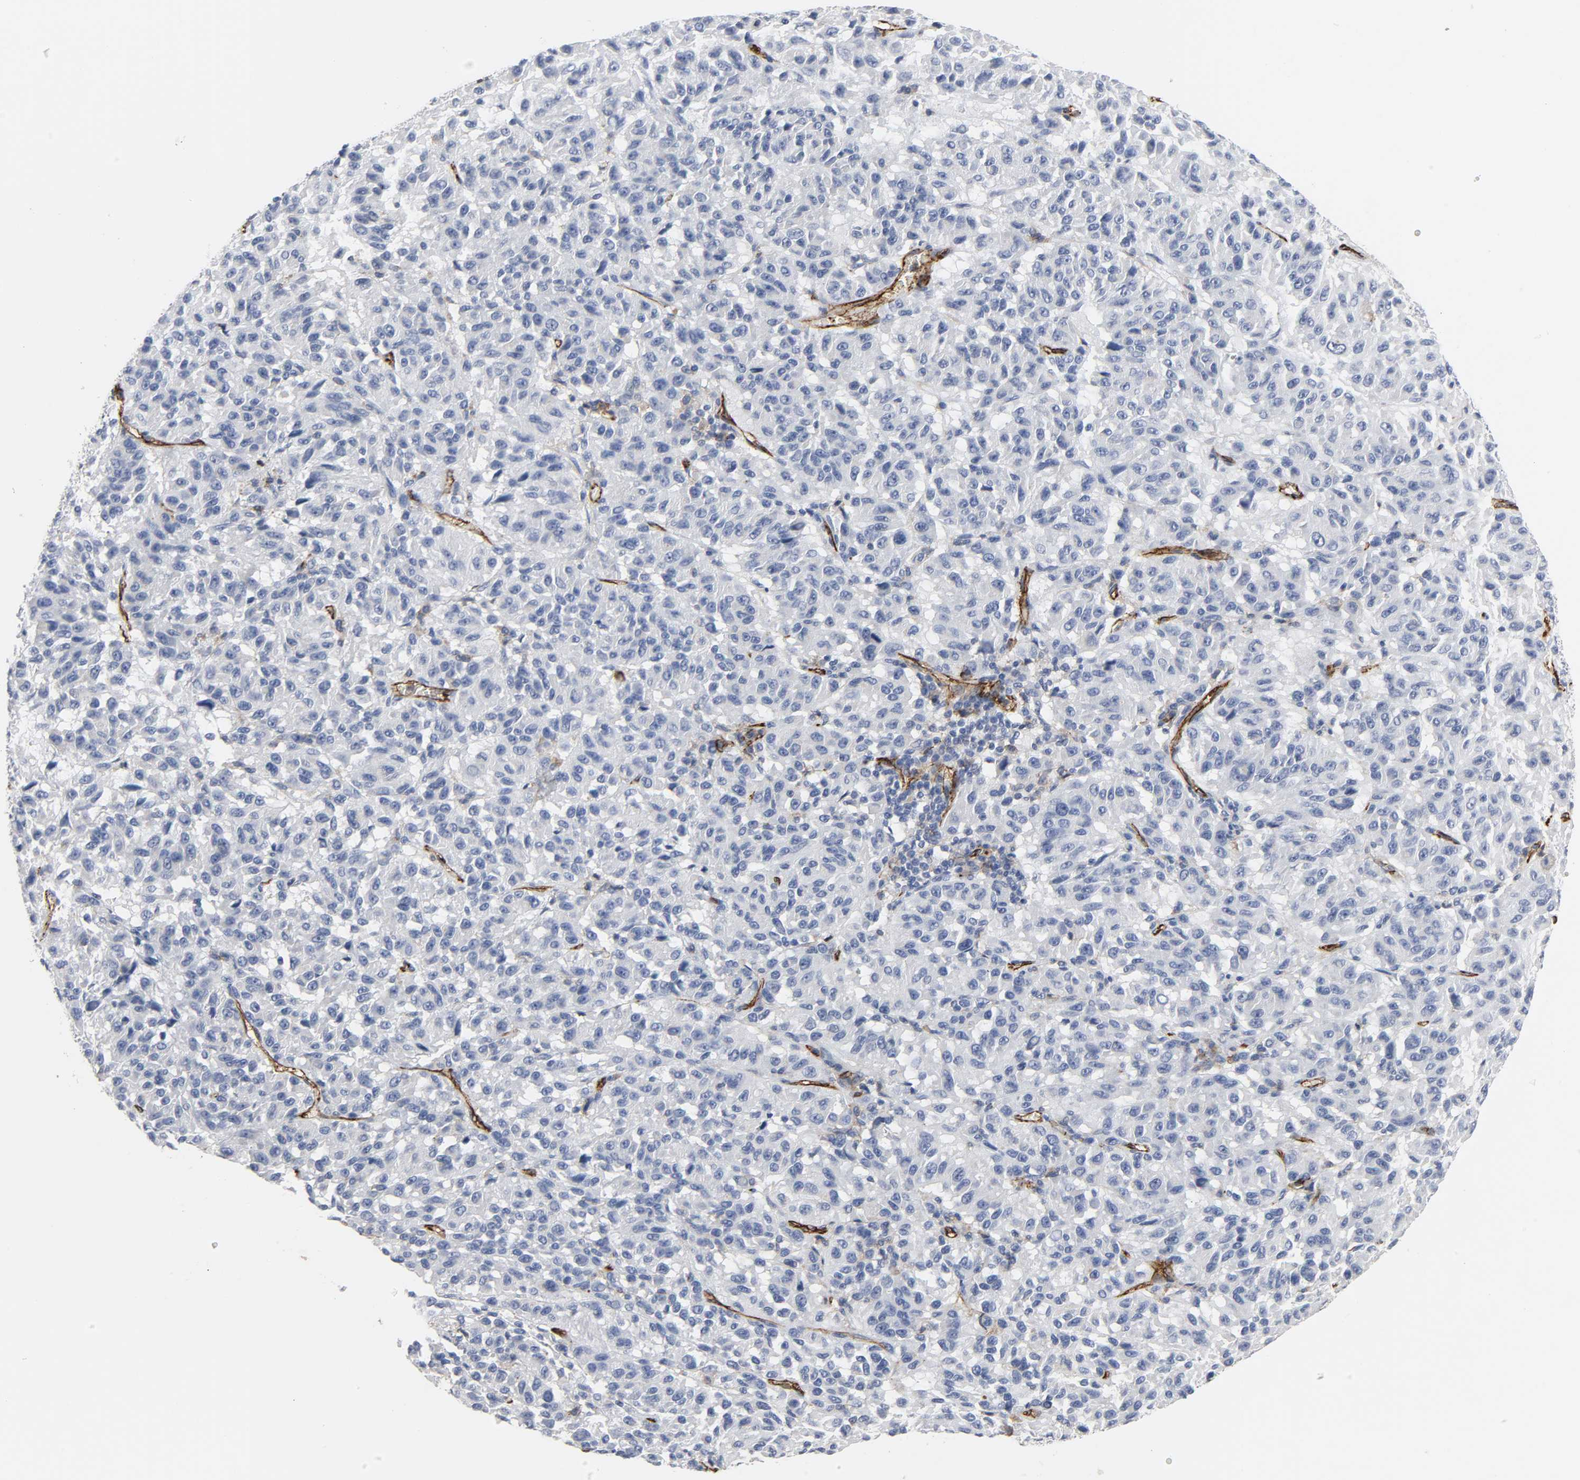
{"staining": {"intensity": "negative", "quantity": "none", "location": "none"}, "tissue": "melanoma", "cell_type": "Tumor cells", "image_type": "cancer", "snomed": [{"axis": "morphology", "description": "Malignant melanoma, Metastatic site"}, {"axis": "topography", "description": "Lung"}], "caption": "DAB (3,3'-diaminobenzidine) immunohistochemical staining of malignant melanoma (metastatic site) displays no significant positivity in tumor cells. The staining was performed using DAB to visualize the protein expression in brown, while the nuclei were stained in blue with hematoxylin (Magnification: 20x).", "gene": "PECAM1", "patient": {"sex": "male", "age": 64}}